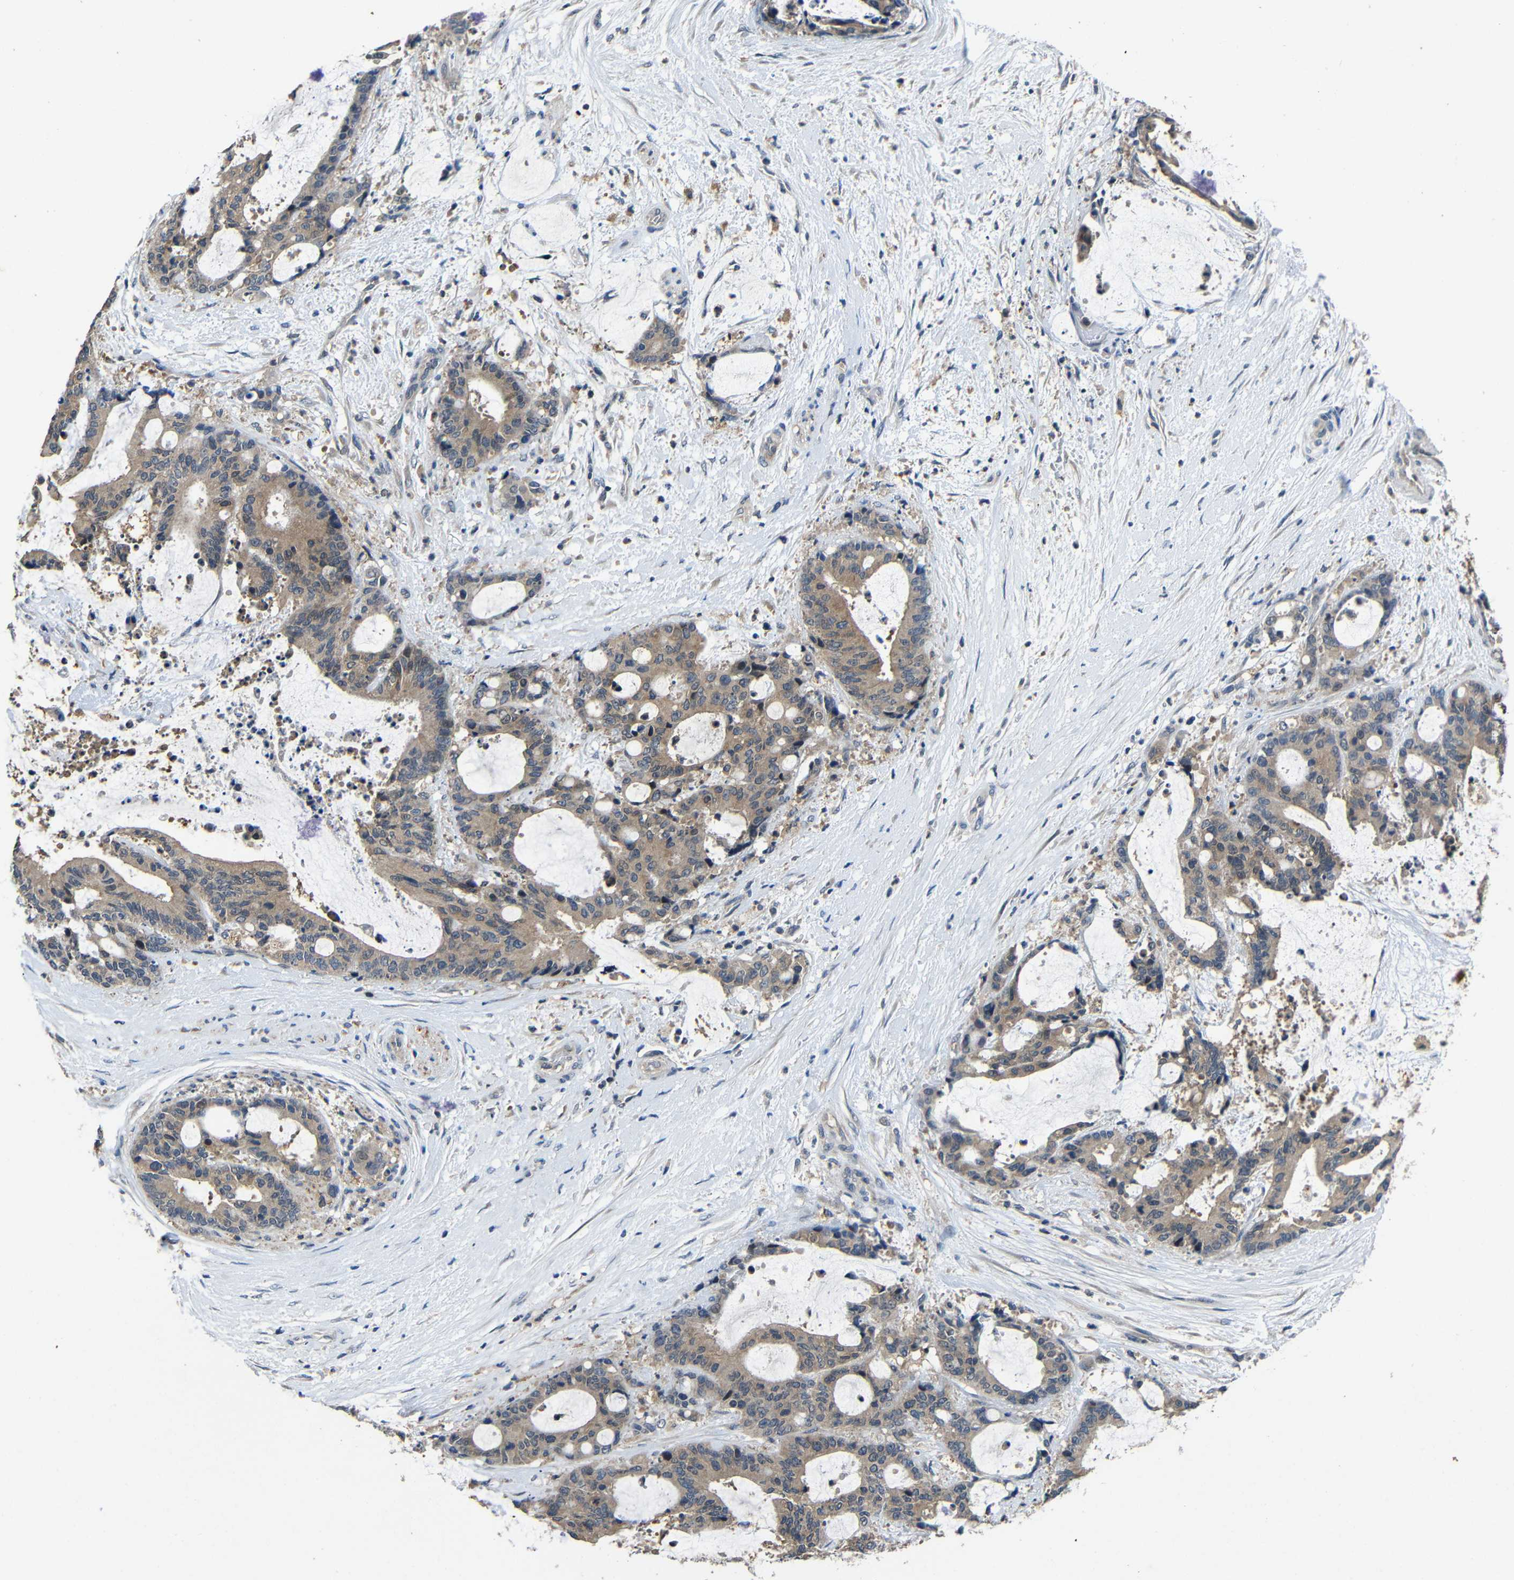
{"staining": {"intensity": "moderate", "quantity": ">75%", "location": "cytoplasmic/membranous"}, "tissue": "liver cancer", "cell_type": "Tumor cells", "image_type": "cancer", "snomed": [{"axis": "morphology", "description": "Normal tissue, NOS"}, {"axis": "morphology", "description": "Cholangiocarcinoma"}, {"axis": "topography", "description": "Liver"}, {"axis": "topography", "description": "Peripheral nerve tissue"}], "caption": "The immunohistochemical stain shows moderate cytoplasmic/membranous positivity in tumor cells of cholangiocarcinoma (liver) tissue.", "gene": "C6orf89", "patient": {"sex": "female", "age": 73}}